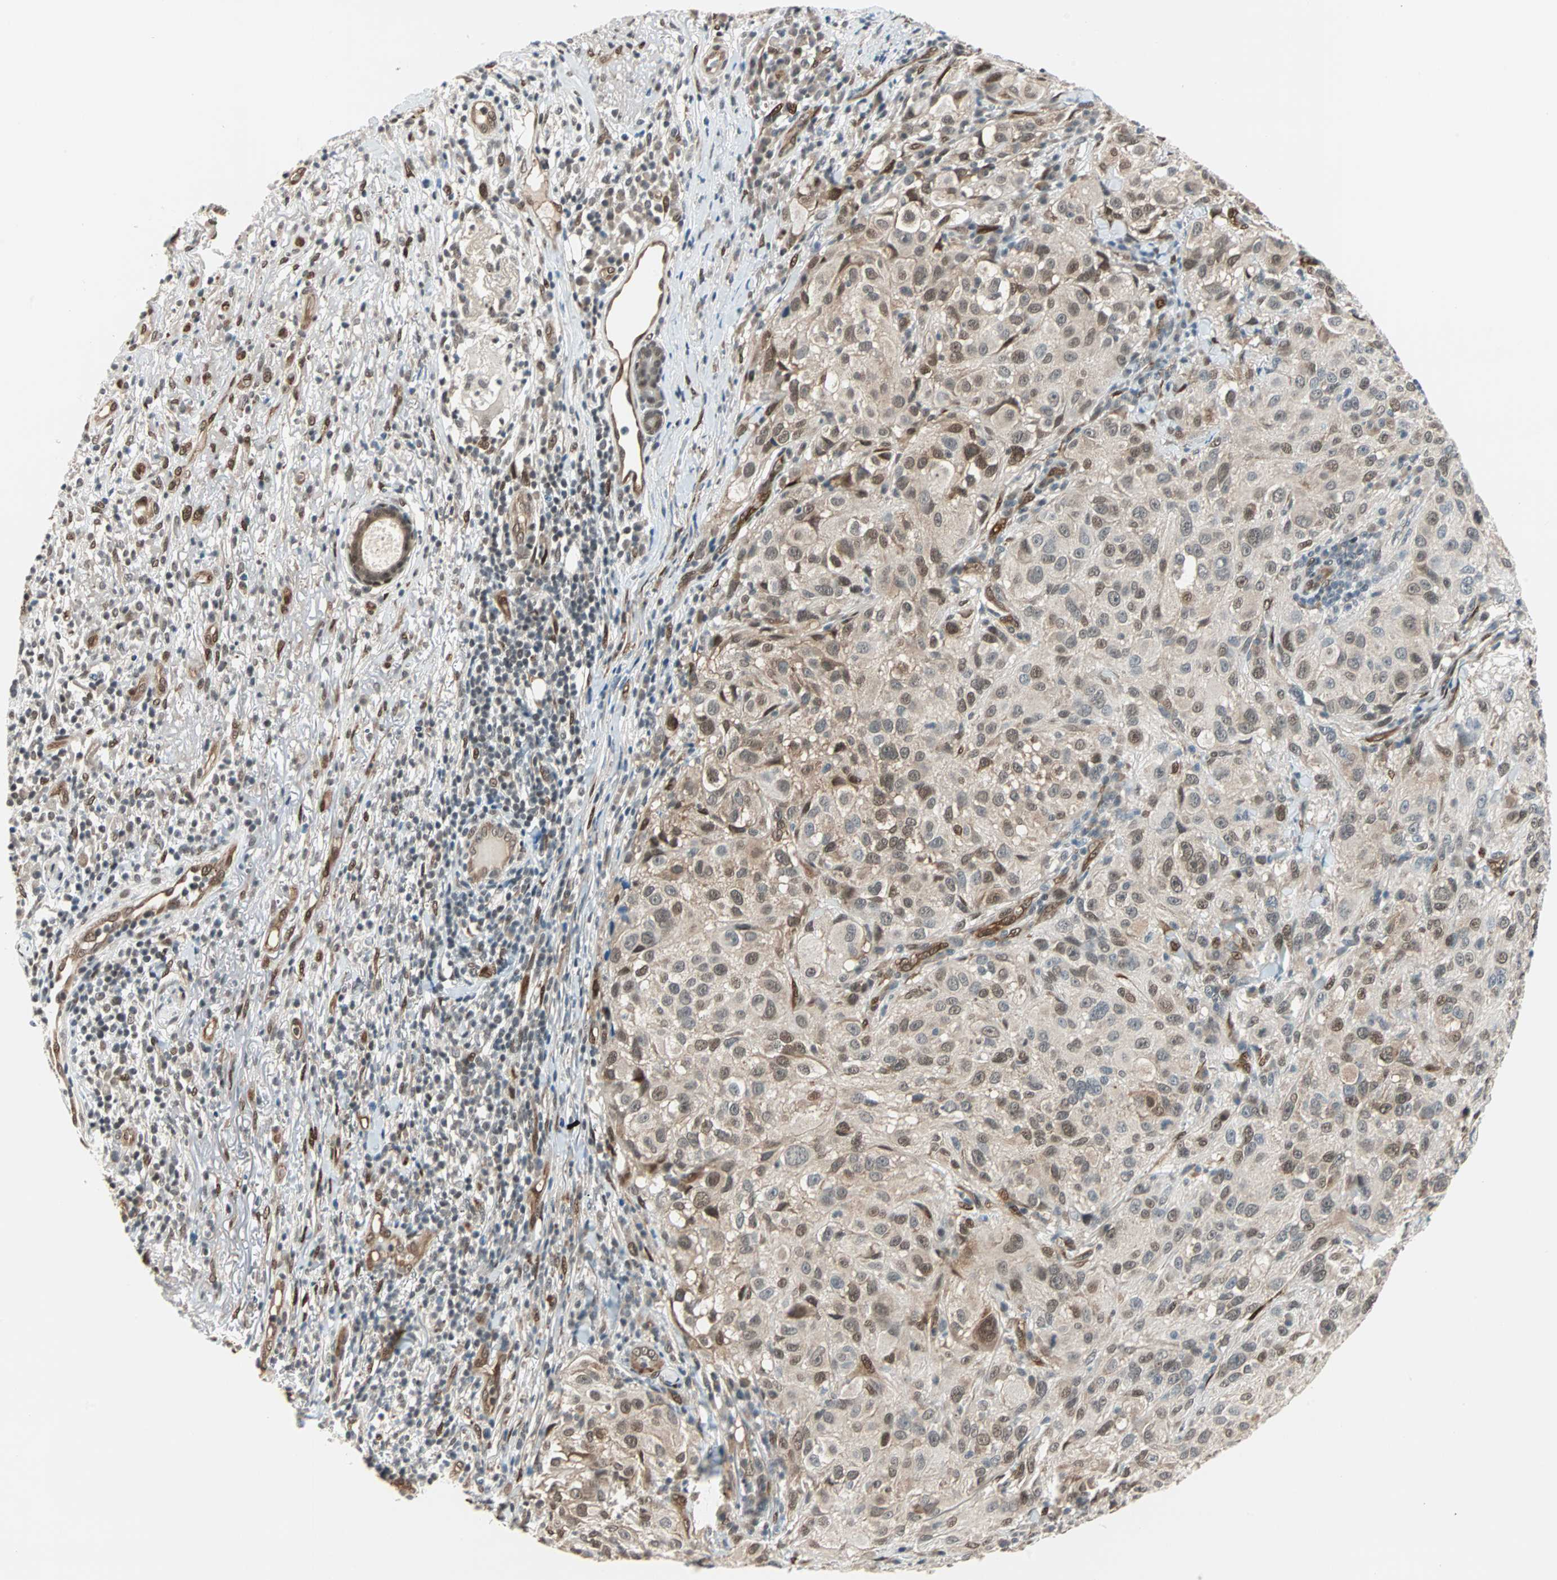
{"staining": {"intensity": "moderate", "quantity": ">75%", "location": "cytoplasmic/membranous,nuclear"}, "tissue": "melanoma", "cell_type": "Tumor cells", "image_type": "cancer", "snomed": [{"axis": "morphology", "description": "Necrosis, NOS"}, {"axis": "morphology", "description": "Malignant melanoma, NOS"}, {"axis": "topography", "description": "Skin"}], "caption": "Tumor cells exhibit medium levels of moderate cytoplasmic/membranous and nuclear staining in about >75% of cells in human malignant melanoma.", "gene": "WWTR1", "patient": {"sex": "female", "age": 87}}